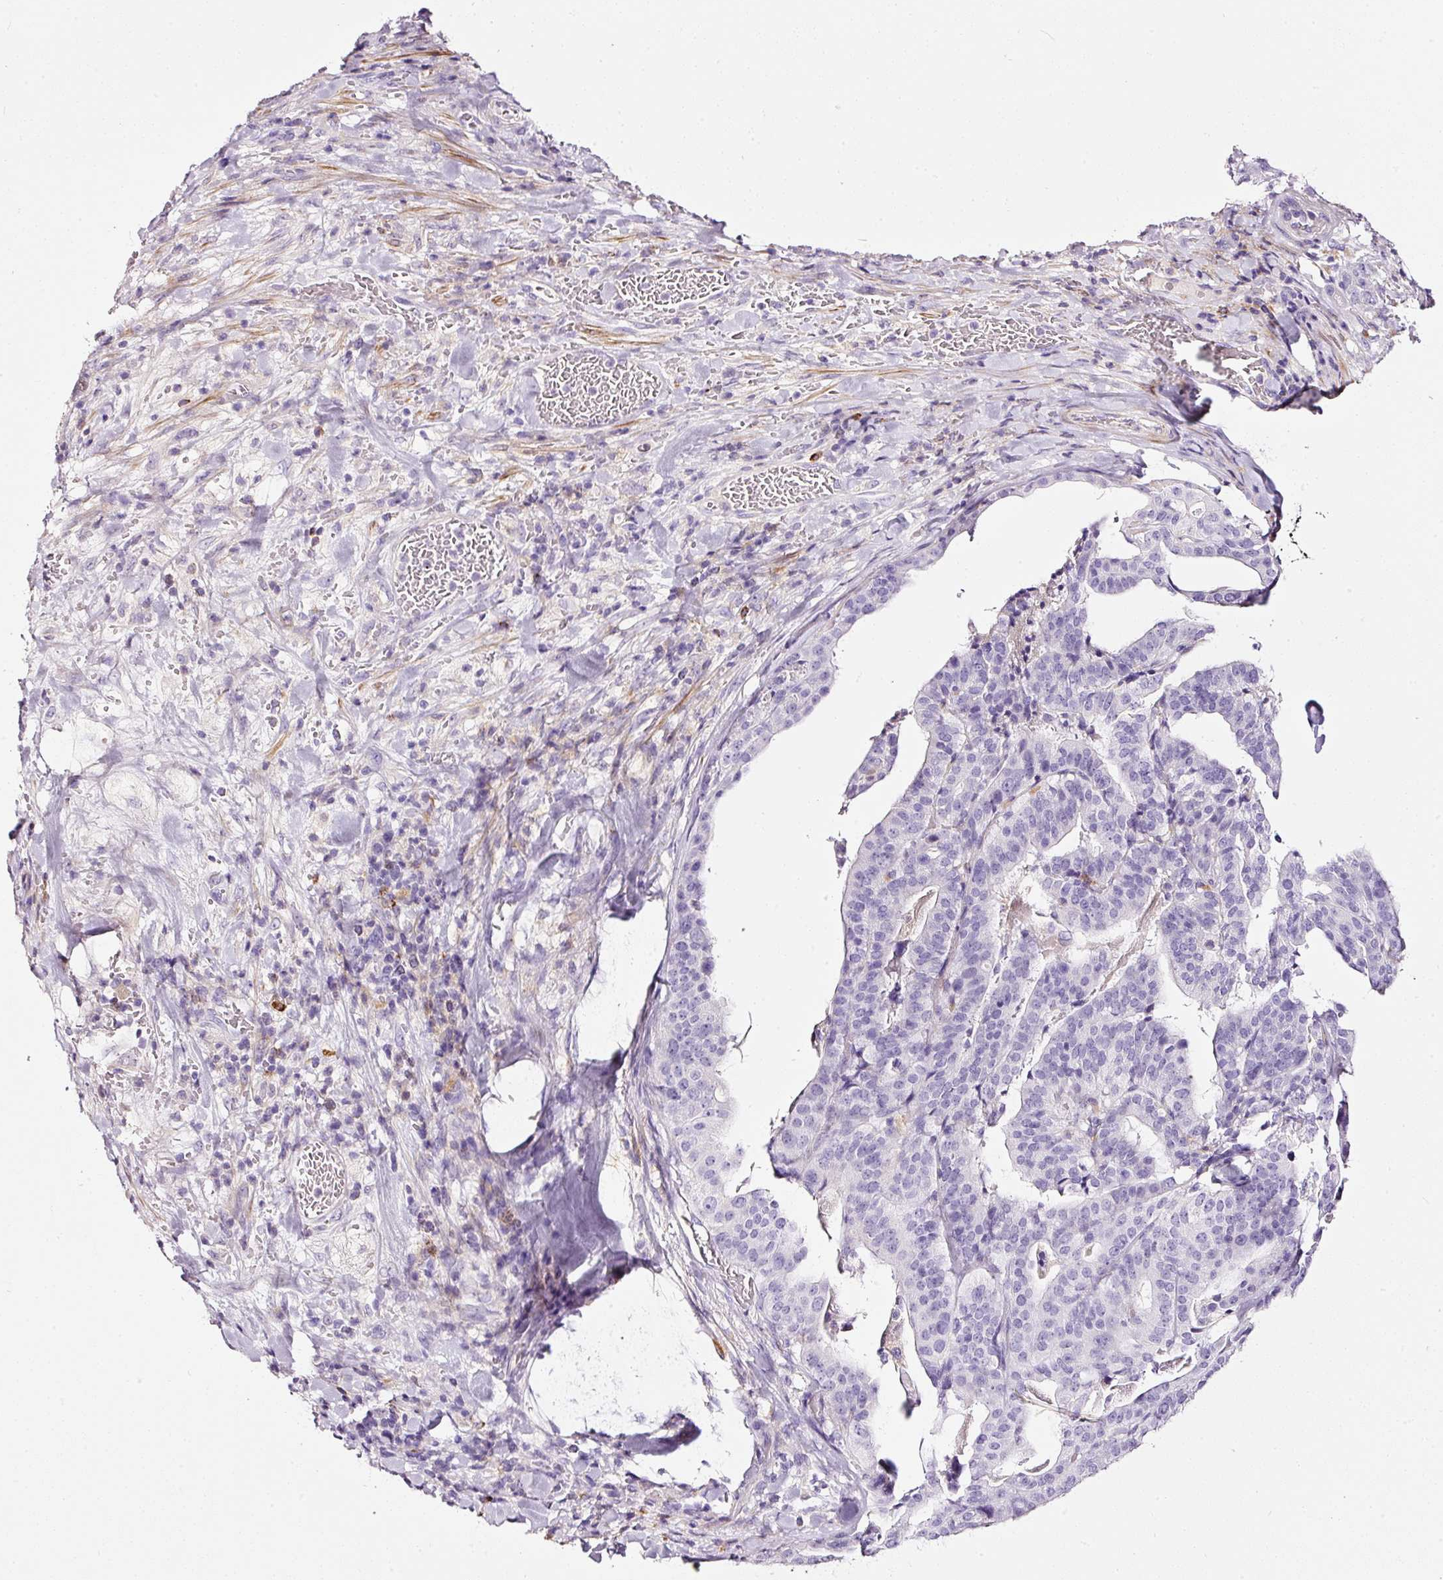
{"staining": {"intensity": "negative", "quantity": "none", "location": "none"}, "tissue": "stomach cancer", "cell_type": "Tumor cells", "image_type": "cancer", "snomed": [{"axis": "morphology", "description": "Adenocarcinoma, NOS"}, {"axis": "topography", "description": "Stomach"}], "caption": "An immunohistochemistry (IHC) histopathology image of stomach cancer is shown. There is no staining in tumor cells of stomach cancer. Brightfield microscopy of immunohistochemistry (IHC) stained with DAB (brown) and hematoxylin (blue), captured at high magnification.", "gene": "CYB561A3", "patient": {"sex": "male", "age": 48}}